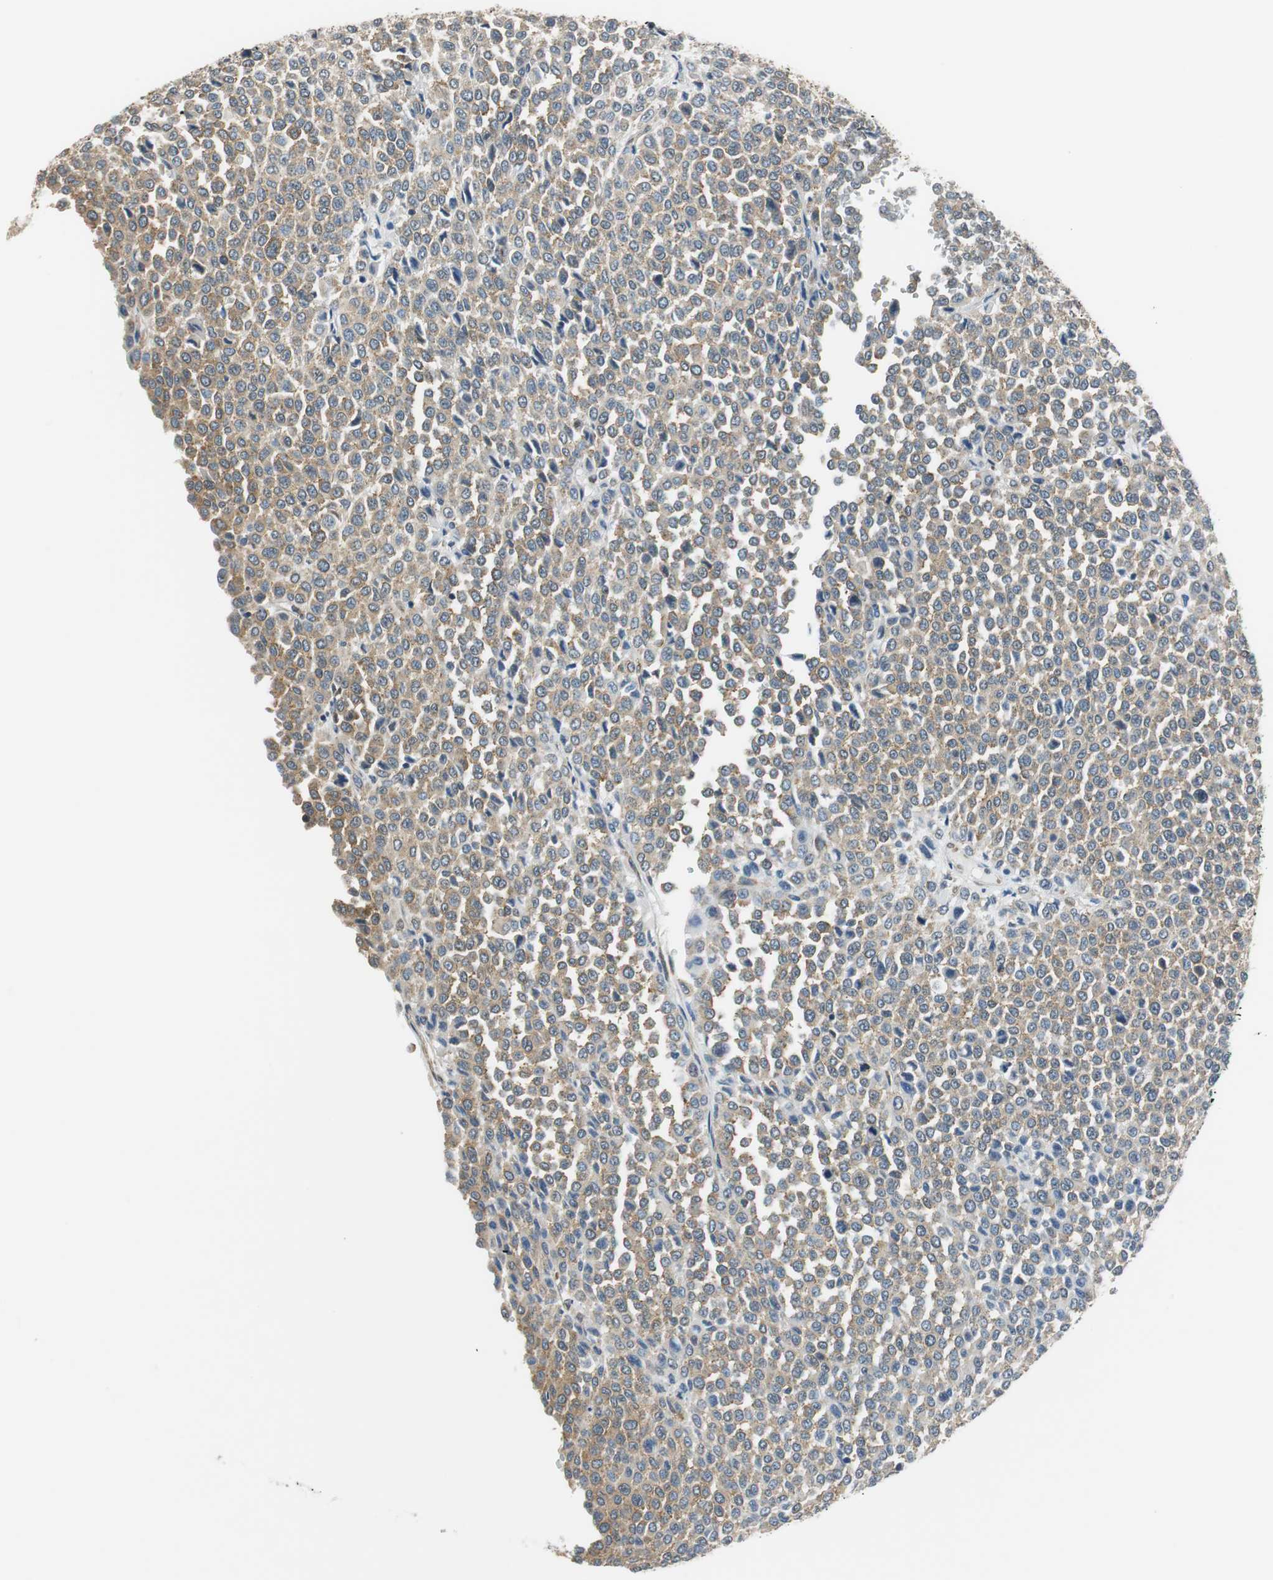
{"staining": {"intensity": "moderate", "quantity": ">75%", "location": "cytoplasmic/membranous"}, "tissue": "melanoma", "cell_type": "Tumor cells", "image_type": "cancer", "snomed": [{"axis": "morphology", "description": "Malignant melanoma, Metastatic site"}, {"axis": "topography", "description": "Pancreas"}], "caption": "A histopathology image of human melanoma stained for a protein shows moderate cytoplasmic/membranous brown staining in tumor cells. The staining is performed using DAB brown chromogen to label protein expression. The nuclei are counter-stained blue using hematoxylin.", "gene": "CNOT3", "patient": {"sex": "female", "age": 30}}